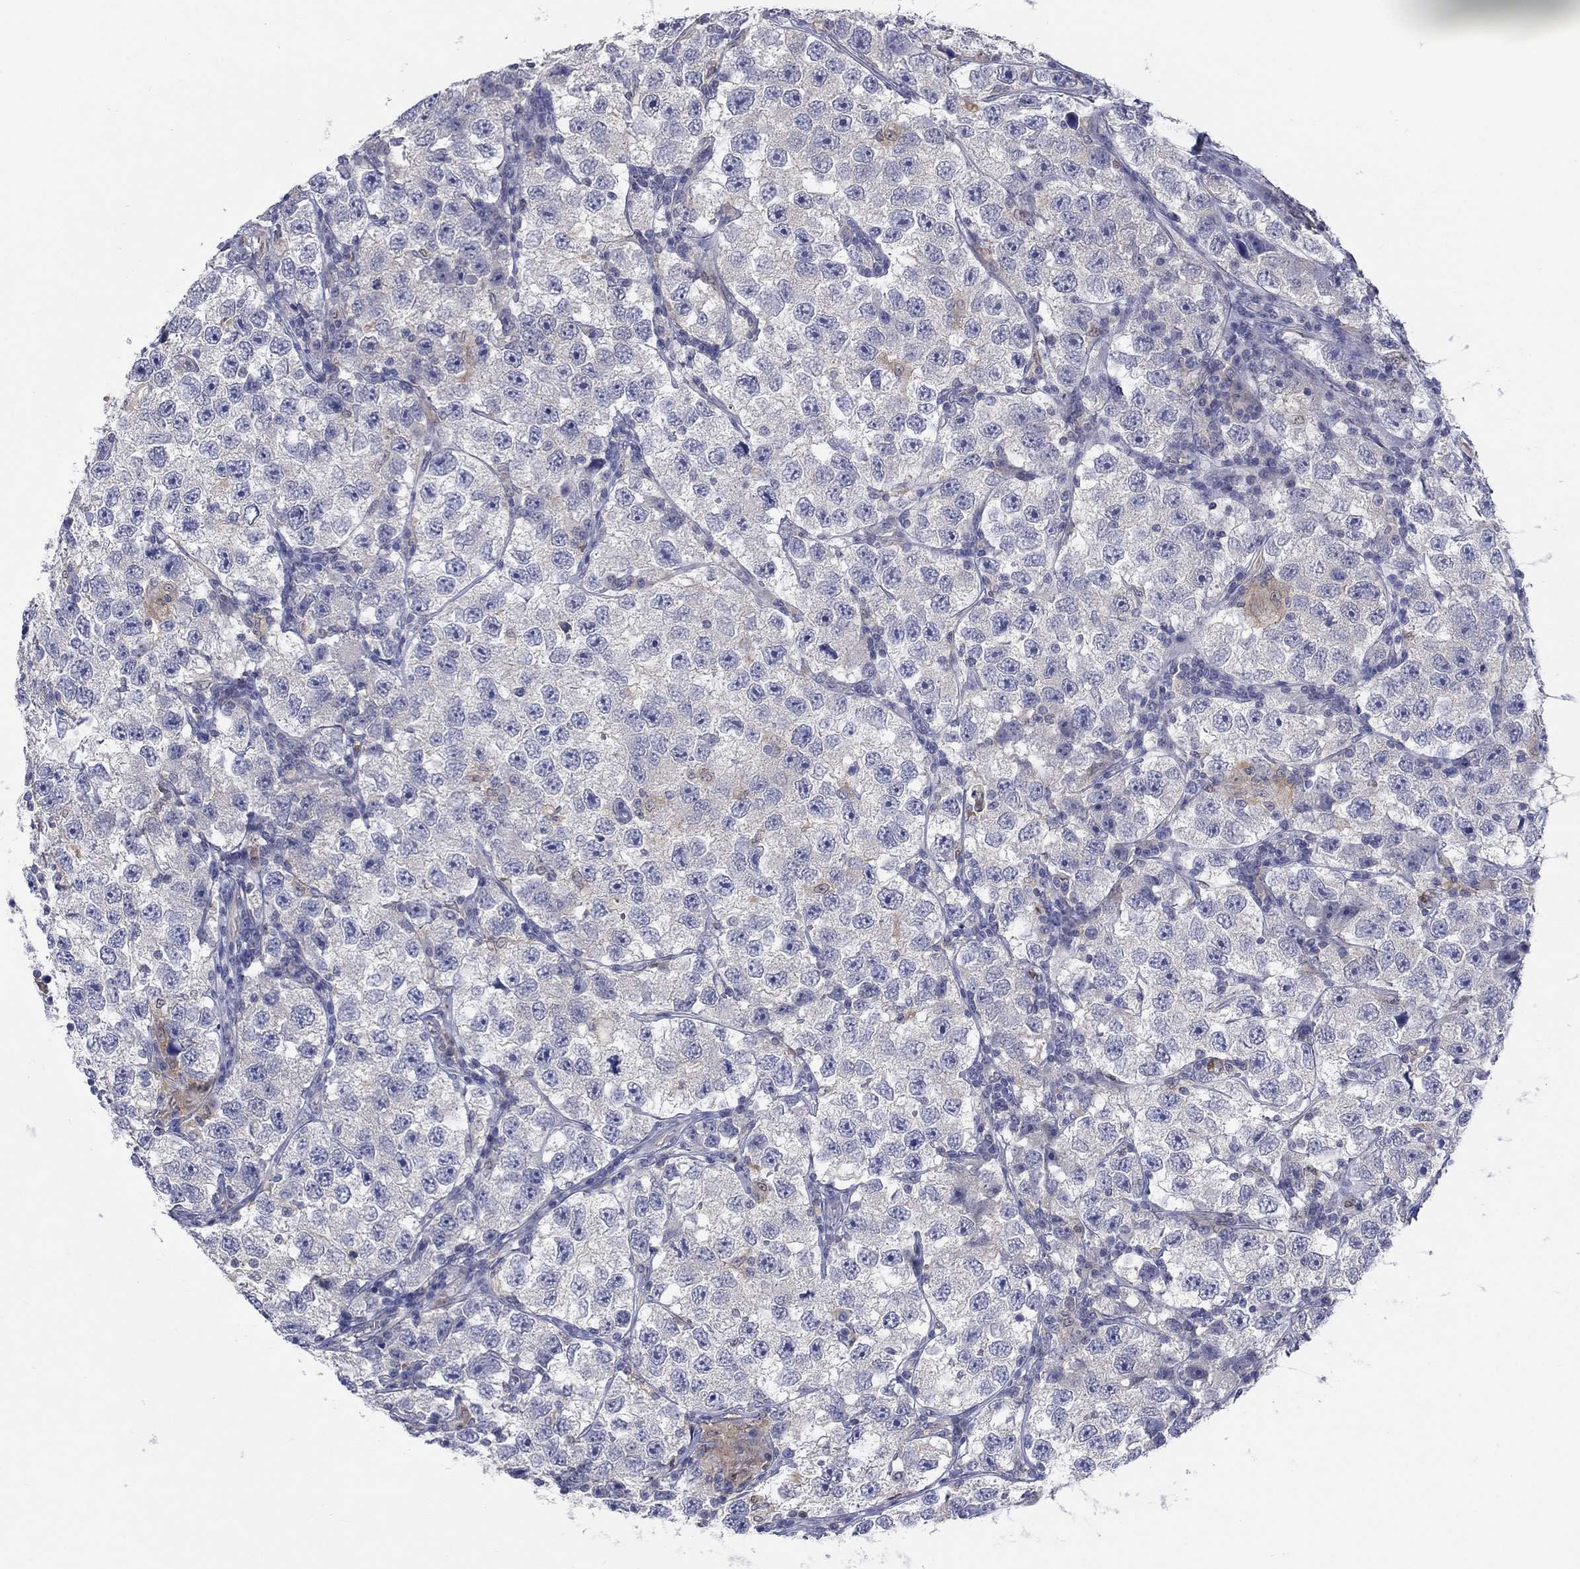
{"staining": {"intensity": "negative", "quantity": "none", "location": "none"}, "tissue": "testis cancer", "cell_type": "Tumor cells", "image_type": "cancer", "snomed": [{"axis": "morphology", "description": "Seminoma, NOS"}, {"axis": "topography", "description": "Testis"}], "caption": "IHC image of neoplastic tissue: testis cancer (seminoma) stained with DAB displays no significant protein expression in tumor cells.", "gene": "EGFLAM", "patient": {"sex": "male", "age": 26}}